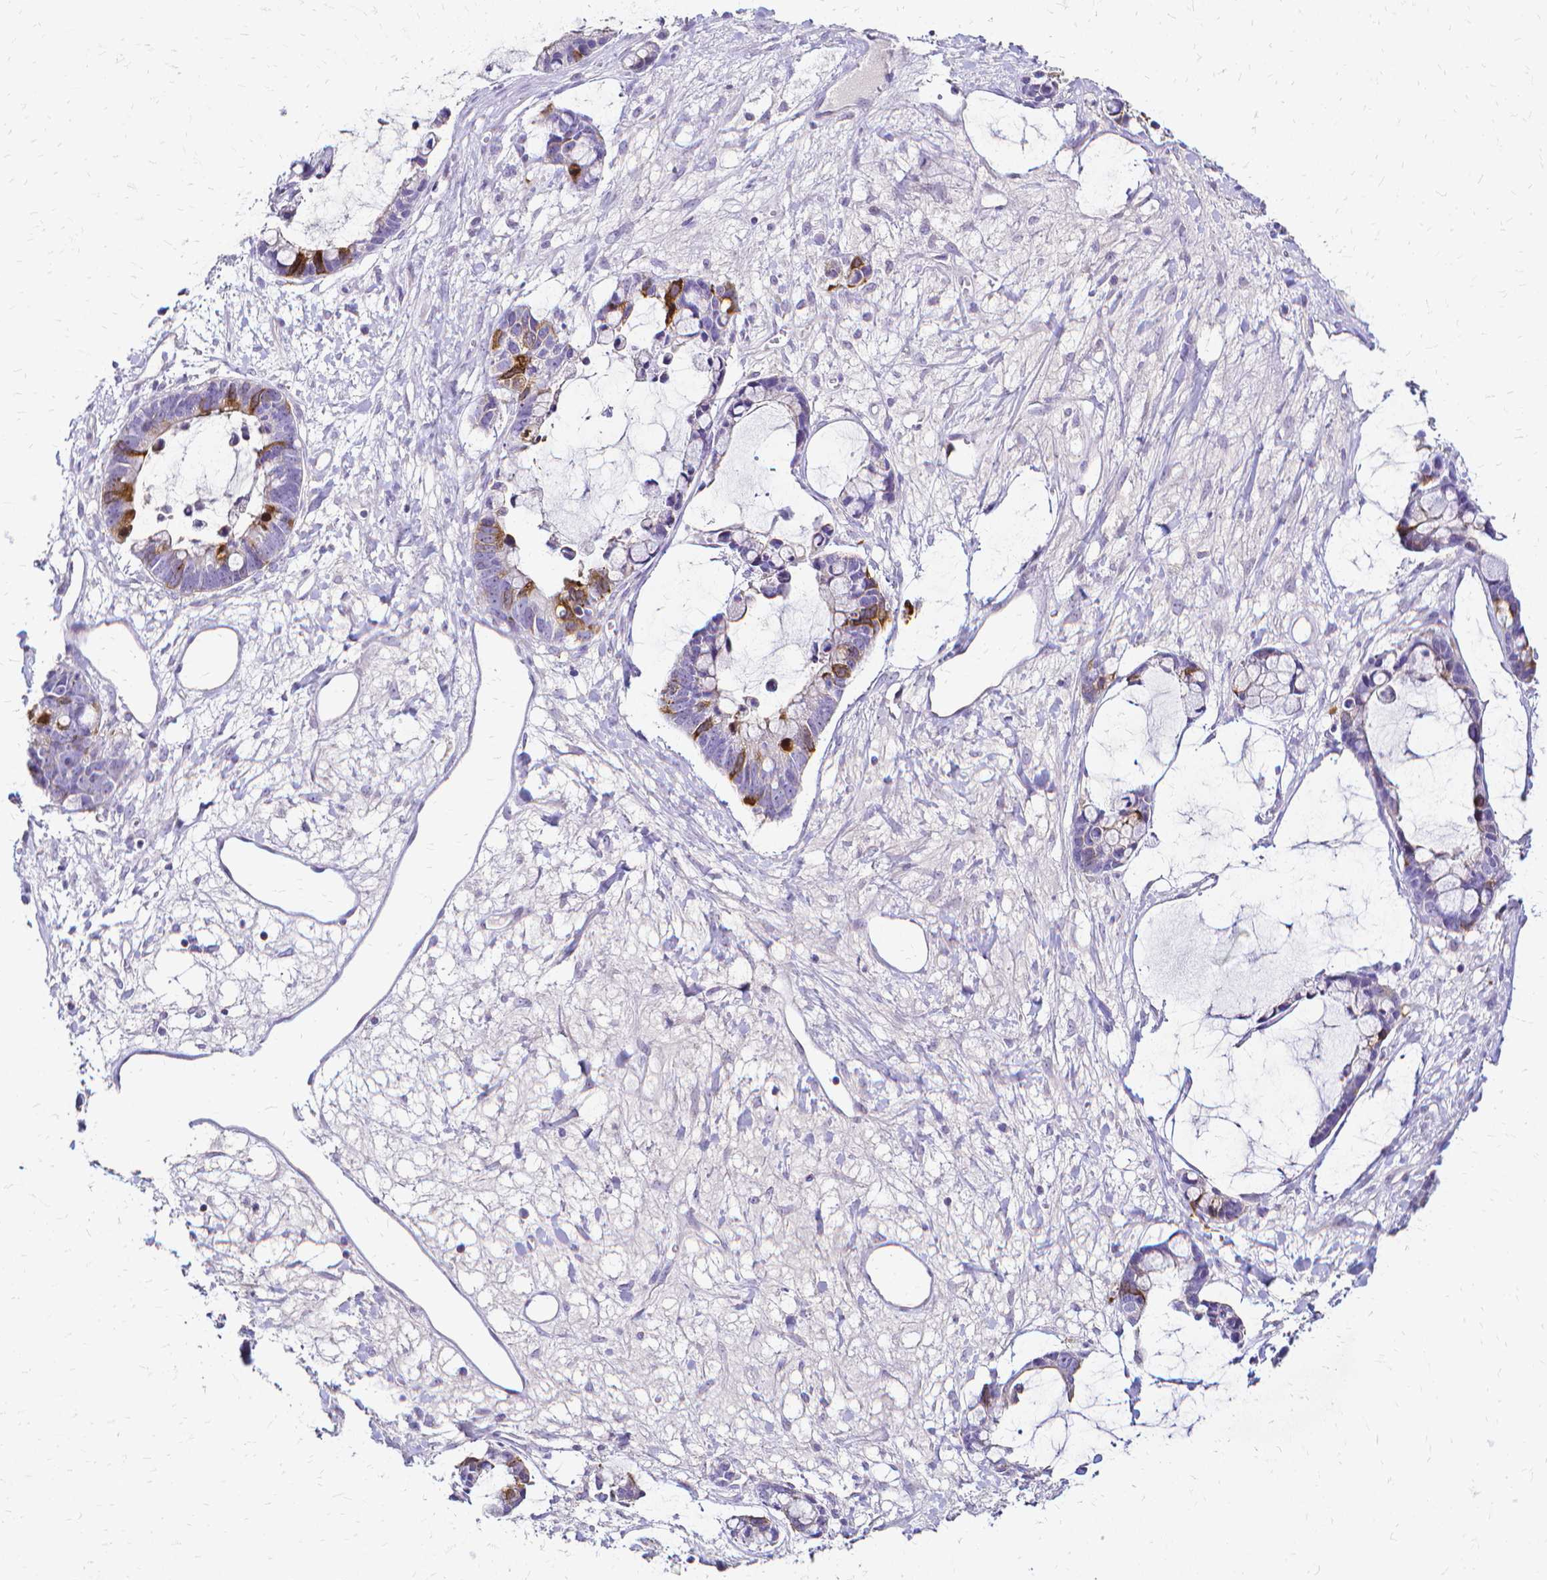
{"staining": {"intensity": "strong", "quantity": "<25%", "location": "cytoplasmic/membranous"}, "tissue": "ovarian cancer", "cell_type": "Tumor cells", "image_type": "cancer", "snomed": [{"axis": "morphology", "description": "Cystadenocarcinoma, mucinous, NOS"}, {"axis": "topography", "description": "Ovary"}], "caption": "Protein staining by immunohistochemistry (IHC) demonstrates strong cytoplasmic/membranous staining in approximately <25% of tumor cells in ovarian mucinous cystadenocarcinoma. The staining was performed using DAB to visualize the protein expression in brown, while the nuclei were stained in blue with hematoxylin (Magnification: 20x).", "gene": "CCNB1", "patient": {"sex": "female", "age": 63}}